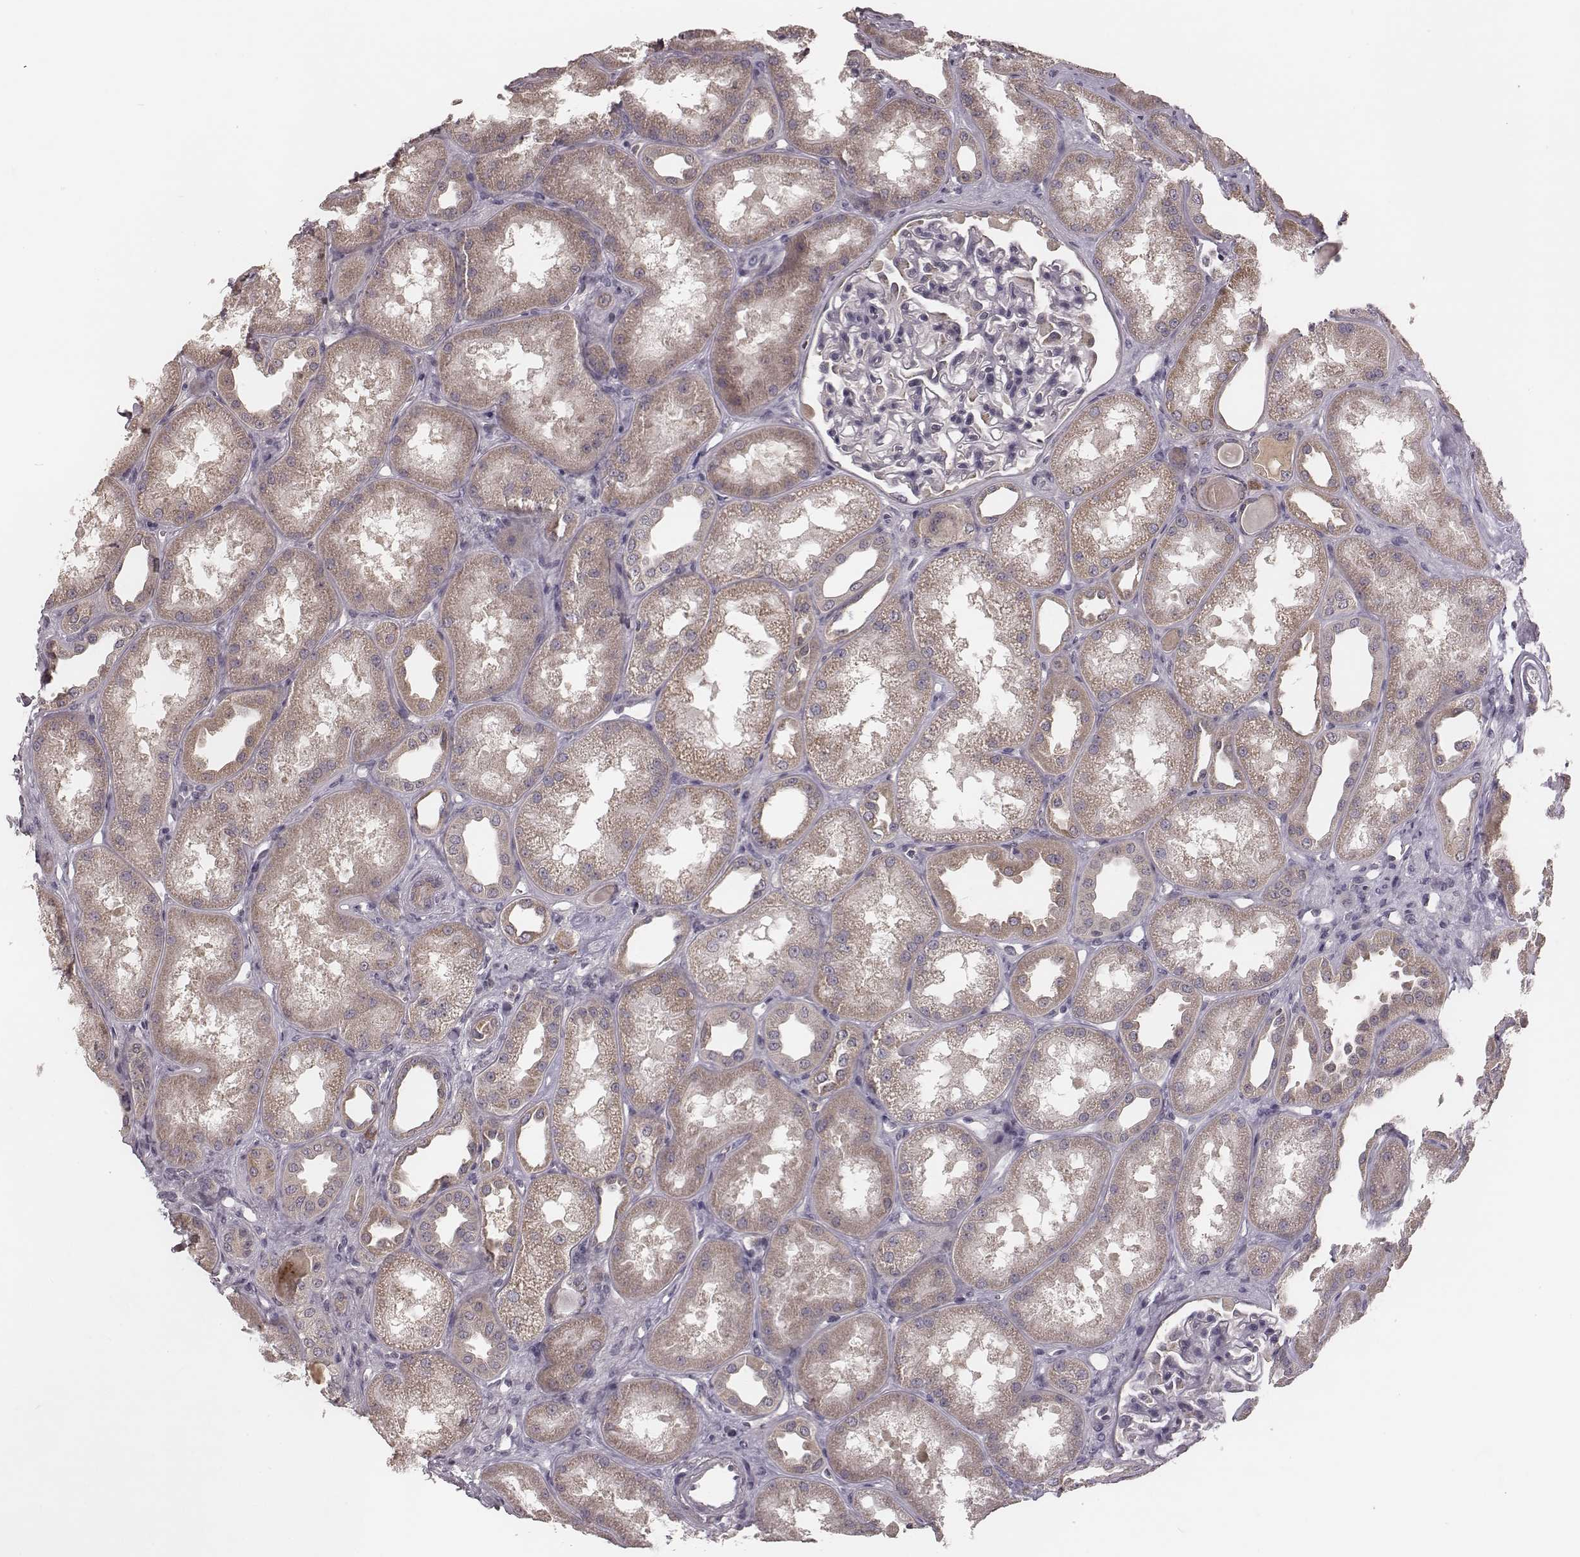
{"staining": {"intensity": "negative", "quantity": "none", "location": "none"}, "tissue": "kidney", "cell_type": "Cells in glomeruli", "image_type": "normal", "snomed": [{"axis": "morphology", "description": "Normal tissue, NOS"}, {"axis": "topography", "description": "Kidney"}], "caption": "DAB (3,3'-diaminobenzidine) immunohistochemical staining of benign kidney demonstrates no significant expression in cells in glomeruli.", "gene": "P2RX5", "patient": {"sex": "male", "age": 61}}